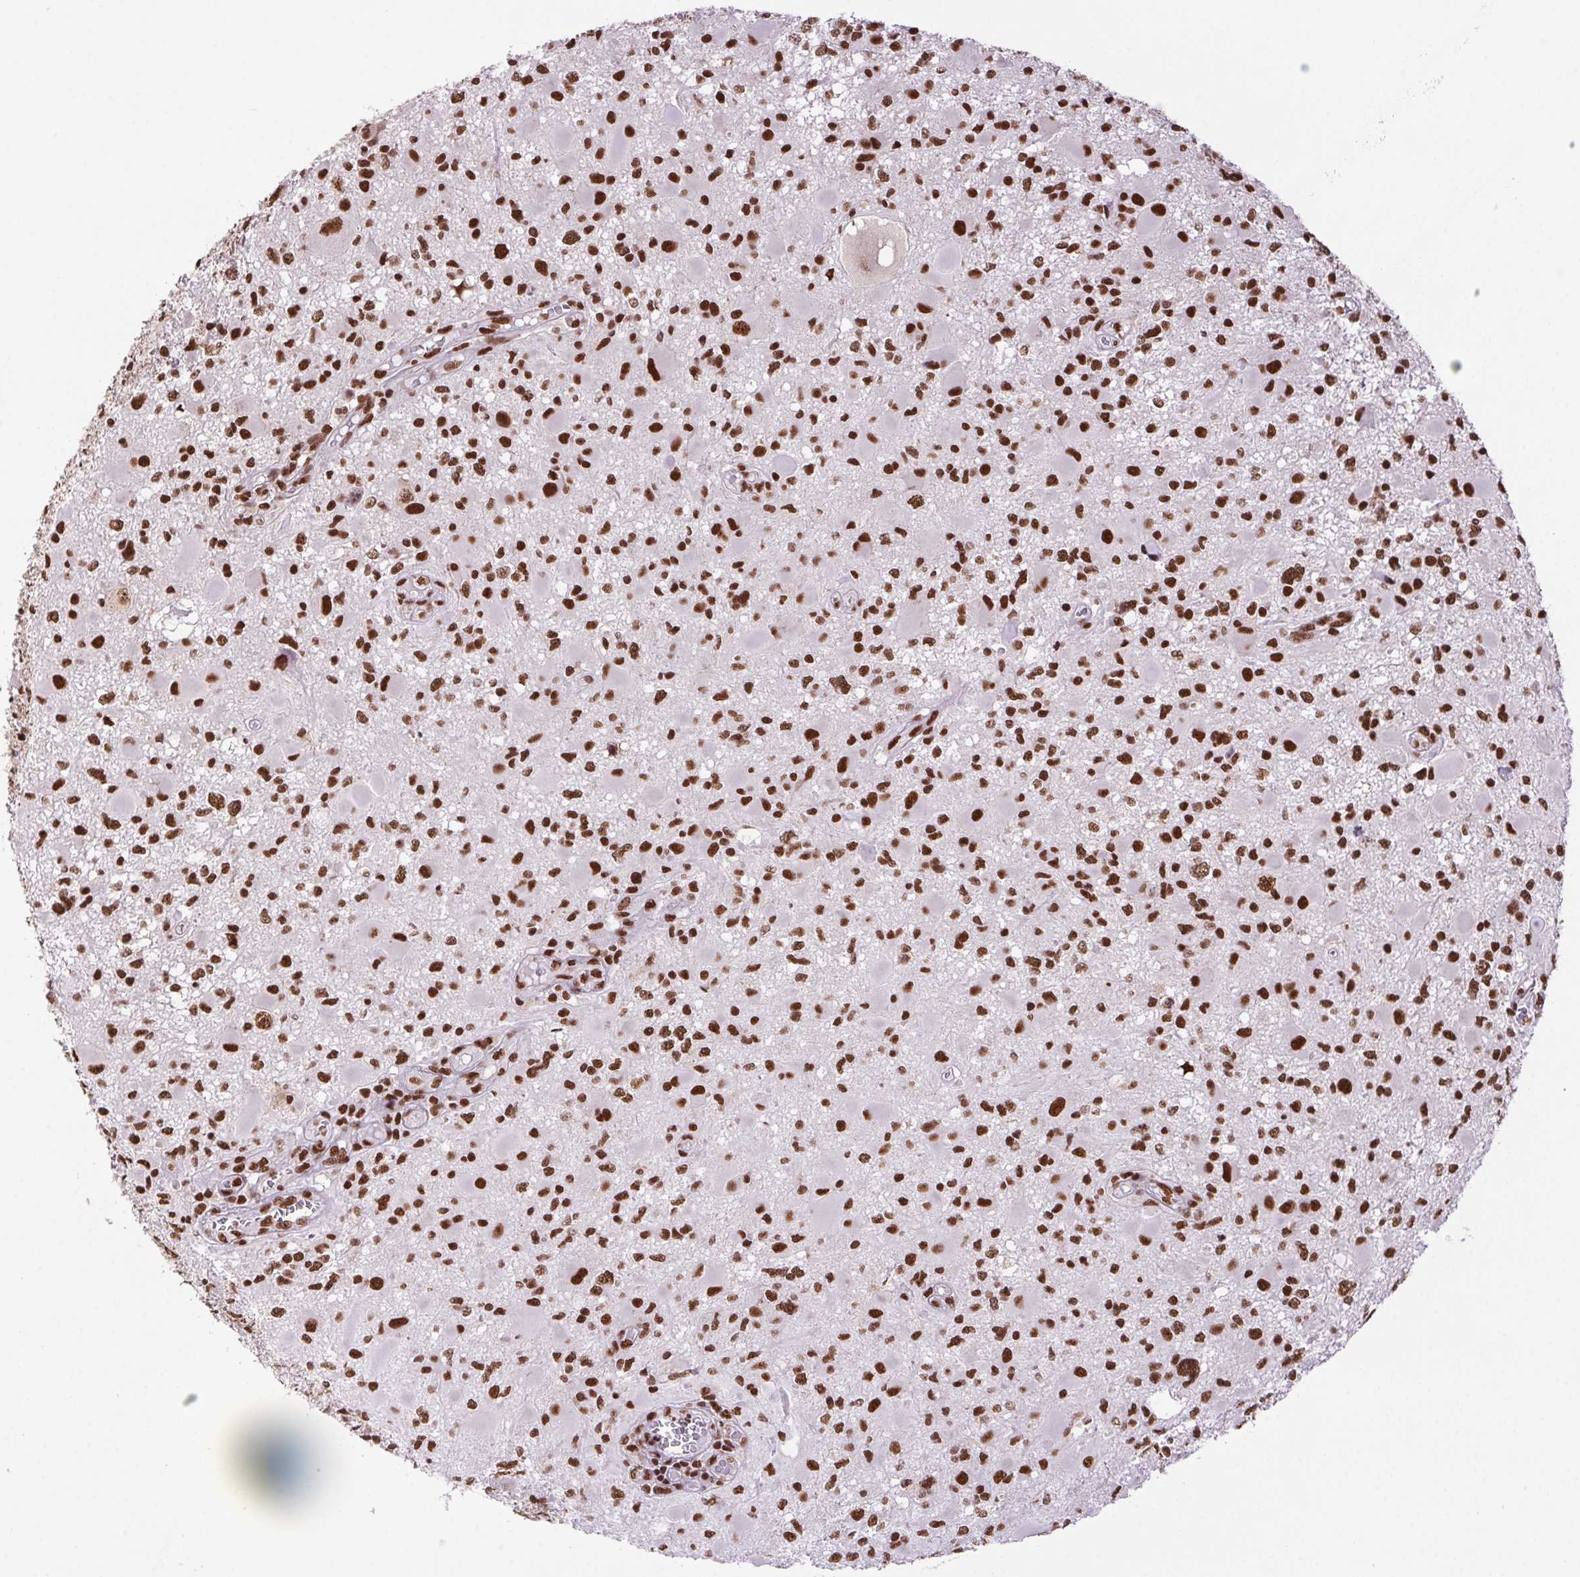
{"staining": {"intensity": "strong", "quantity": ">75%", "location": "nuclear"}, "tissue": "glioma", "cell_type": "Tumor cells", "image_type": "cancer", "snomed": [{"axis": "morphology", "description": "Glioma, malignant, High grade"}, {"axis": "topography", "description": "Brain"}], "caption": "Brown immunohistochemical staining in human glioma reveals strong nuclear expression in about >75% of tumor cells. Immunohistochemistry stains the protein of interest in brown and the nuclei are stained blue.", "gene": "ZNF207", "patient": {"sex": "male", "age": 54}}